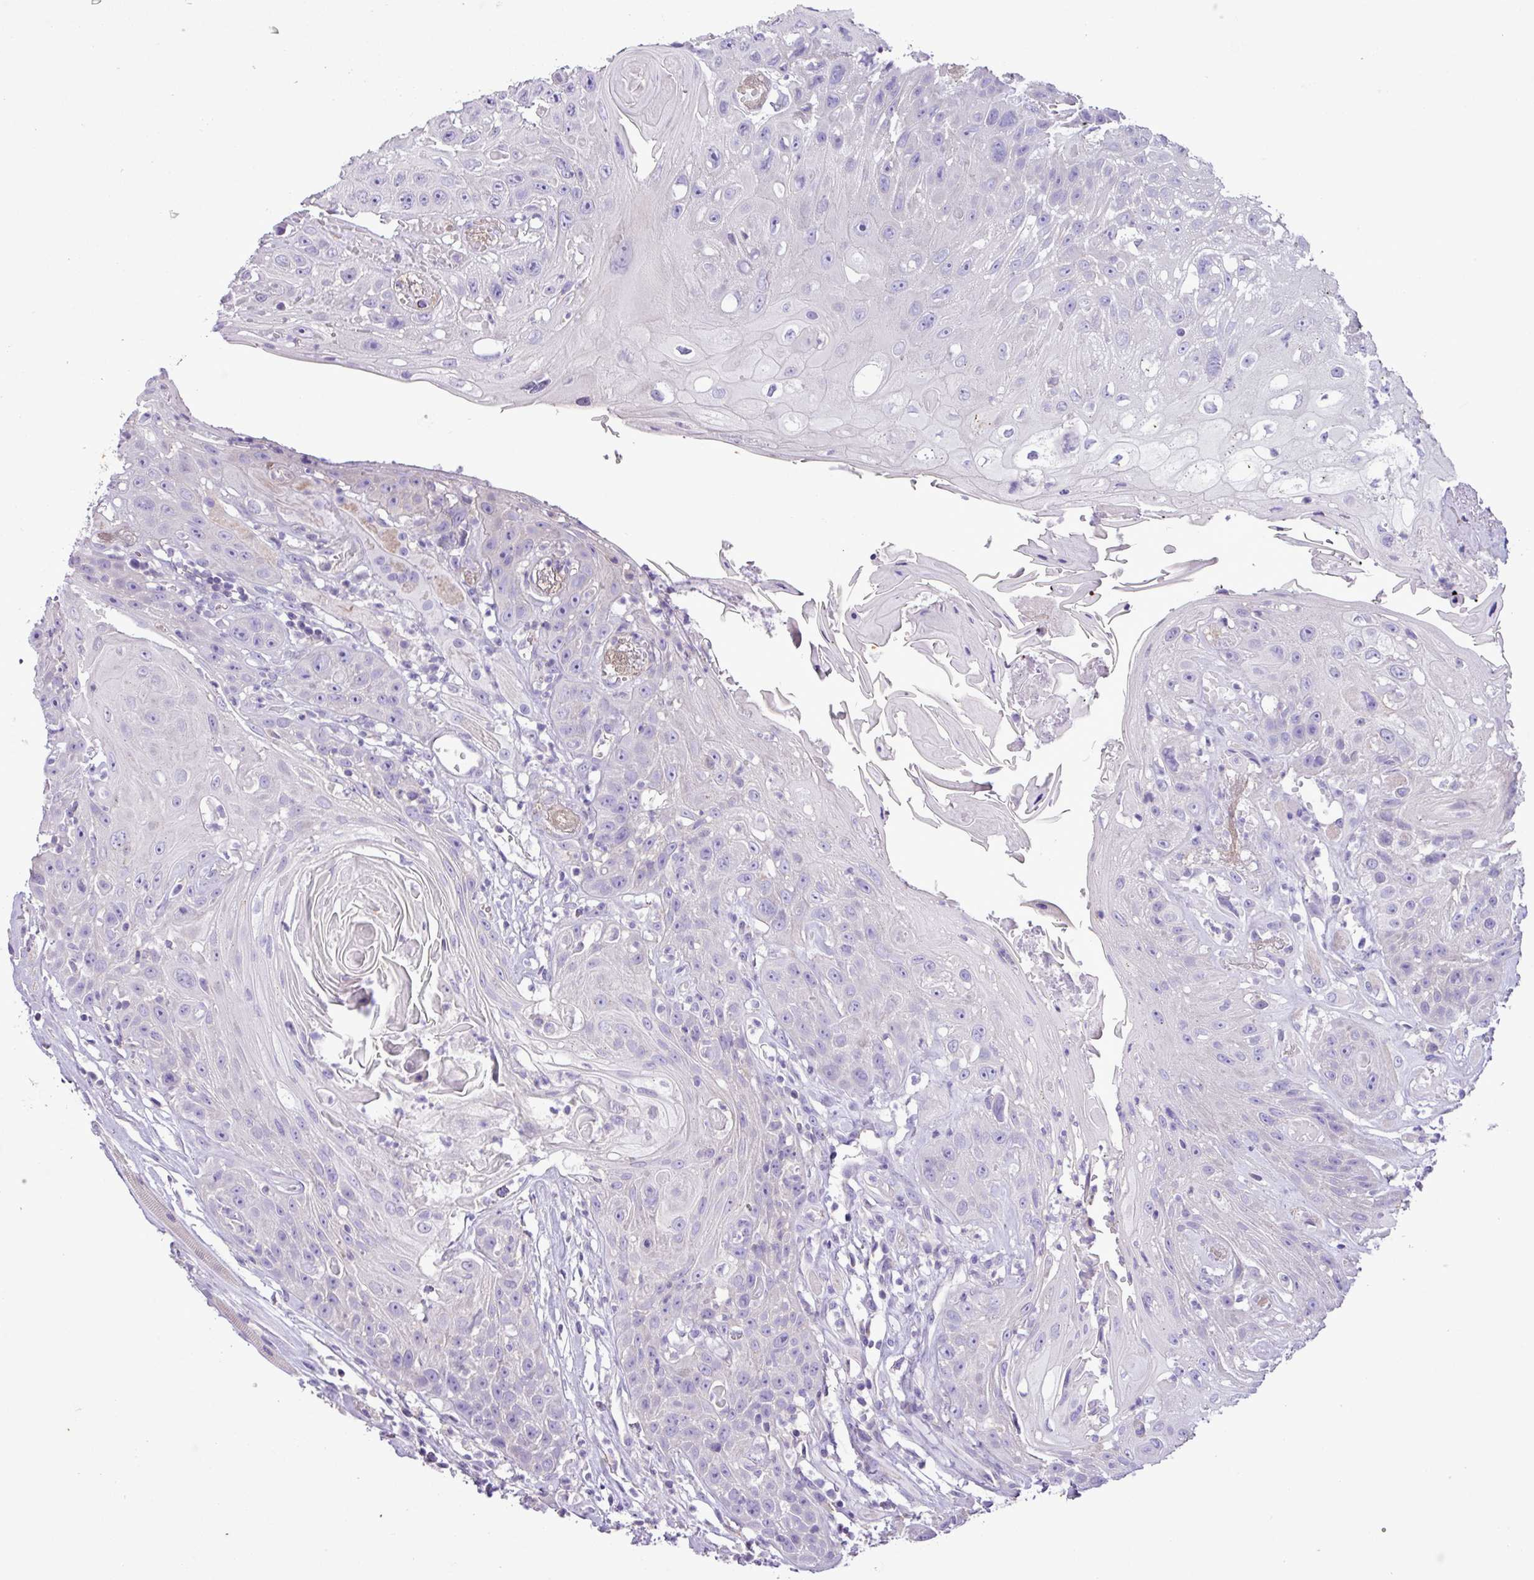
{"staining": {"intensity": "negative", "quantity": "none", "location": "none"}, "tissue": "head and neck cancer", "cell_type": "Tumor cells", "image_type": "cancer", "snomed": [{"axis": "morphology", "description": "Squamous cell carcinoma, NOS"}, {"axis": "topography", "description": "Head-Neck"}], "caption": "Immunohistochemistry of head and neck cancer (squamous cell carcinoma) exhibits no expression in tumor cells. Nuclei are stained in blue.", "gene": "ZNF334", "patient": {"sex": "female", "age": 59}}